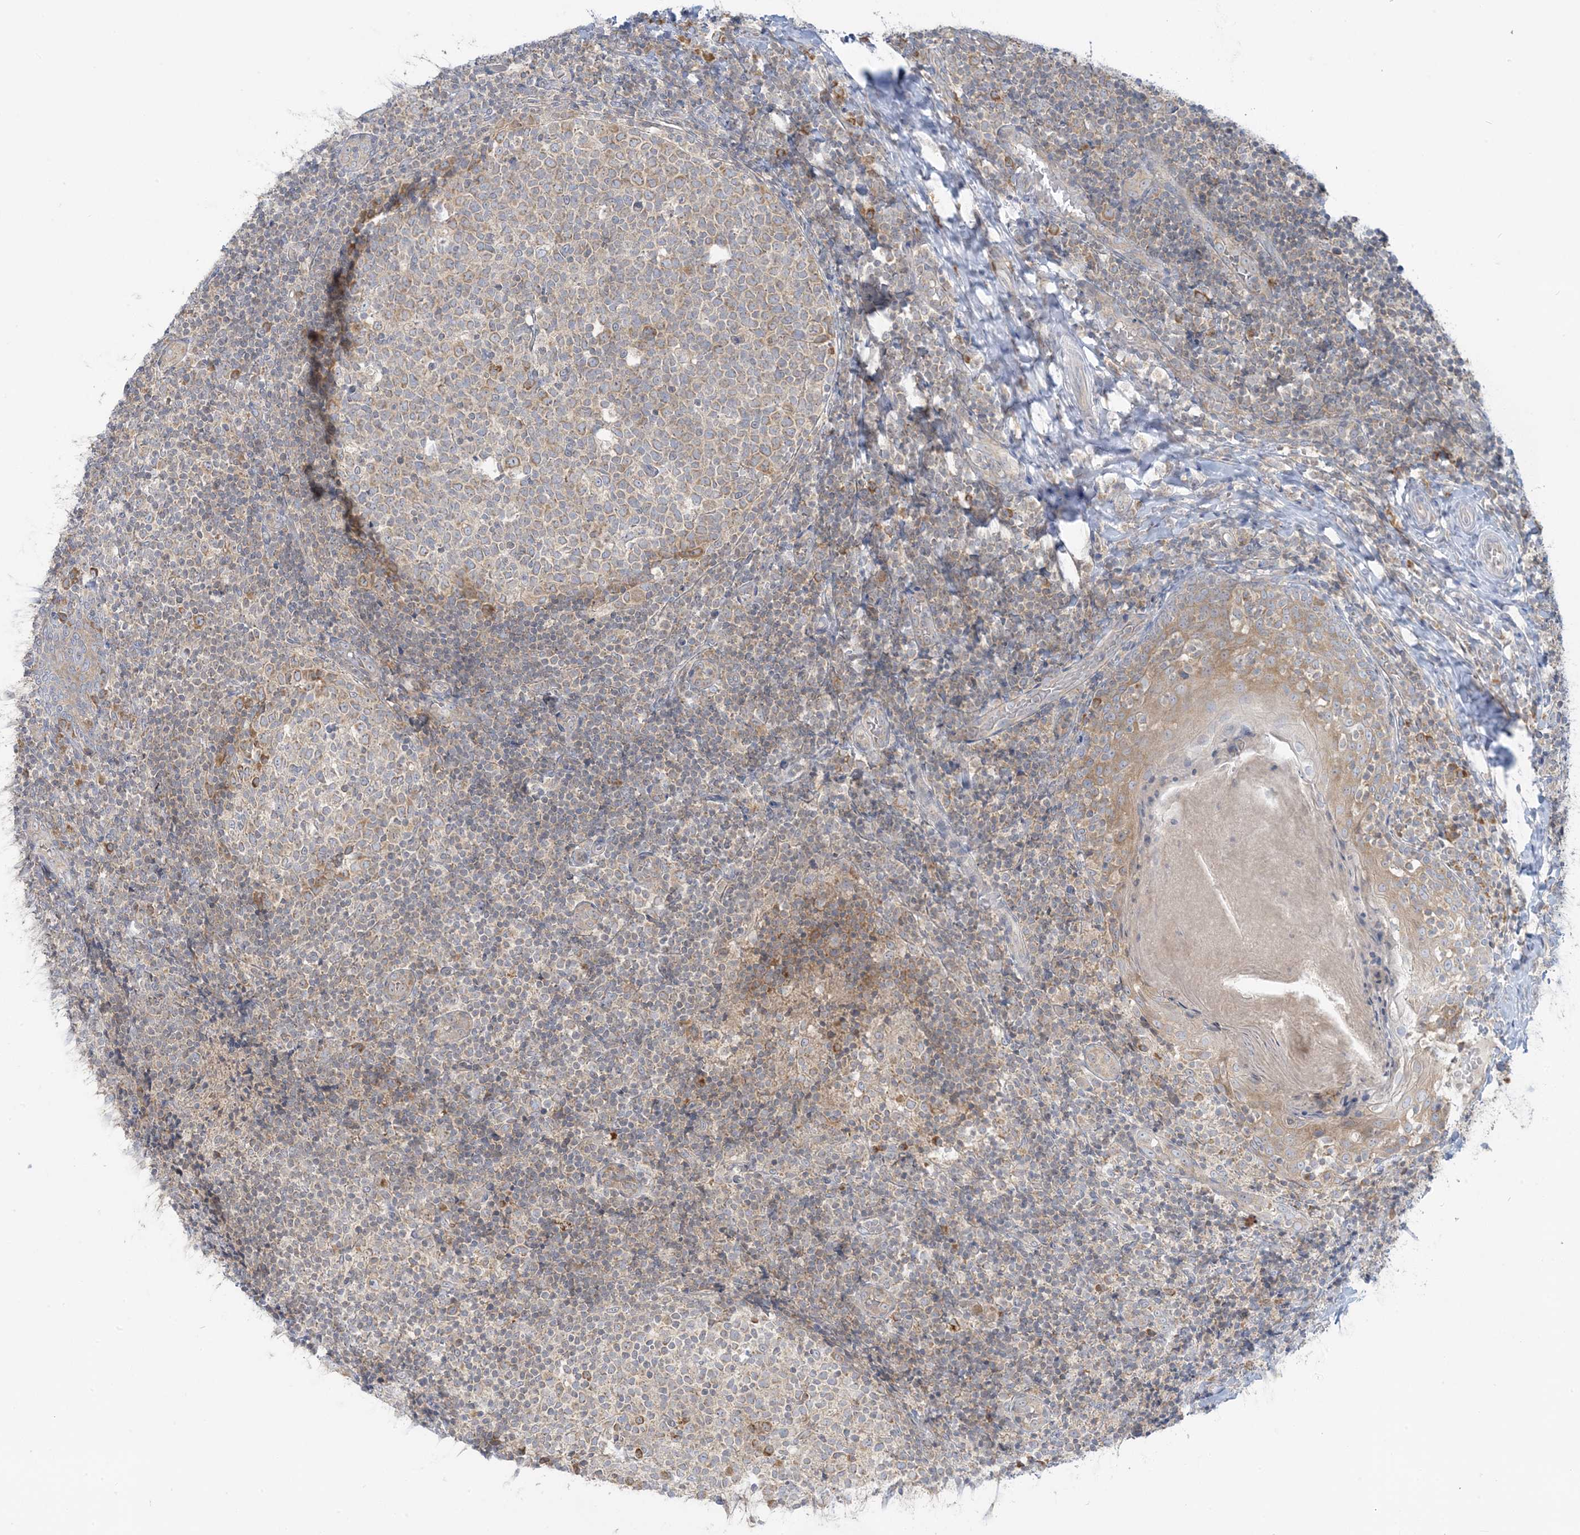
{"staining": {"intensity": "moderate", "quantity": "<25%", "location": "cytoplasmic/membranous"}, "tissue": "tonsil", "cell_type": "Germinal center cells", "image_type": "normal", "snomed": [{"axis": "morphology", "description": "Normal tissue, NOS"}, {"axis": "topography", "description": "Tonsil"}], "caption": "A low amount of moderate cytoplasmic/membranous expression is identified in about <25% of germinal center cells in normal tonsil. (brown staining indicates protein expression, while blue staining denotes nuclei).", "gene": "RPP40", "patient": {"sex": "female", "age": 19}}